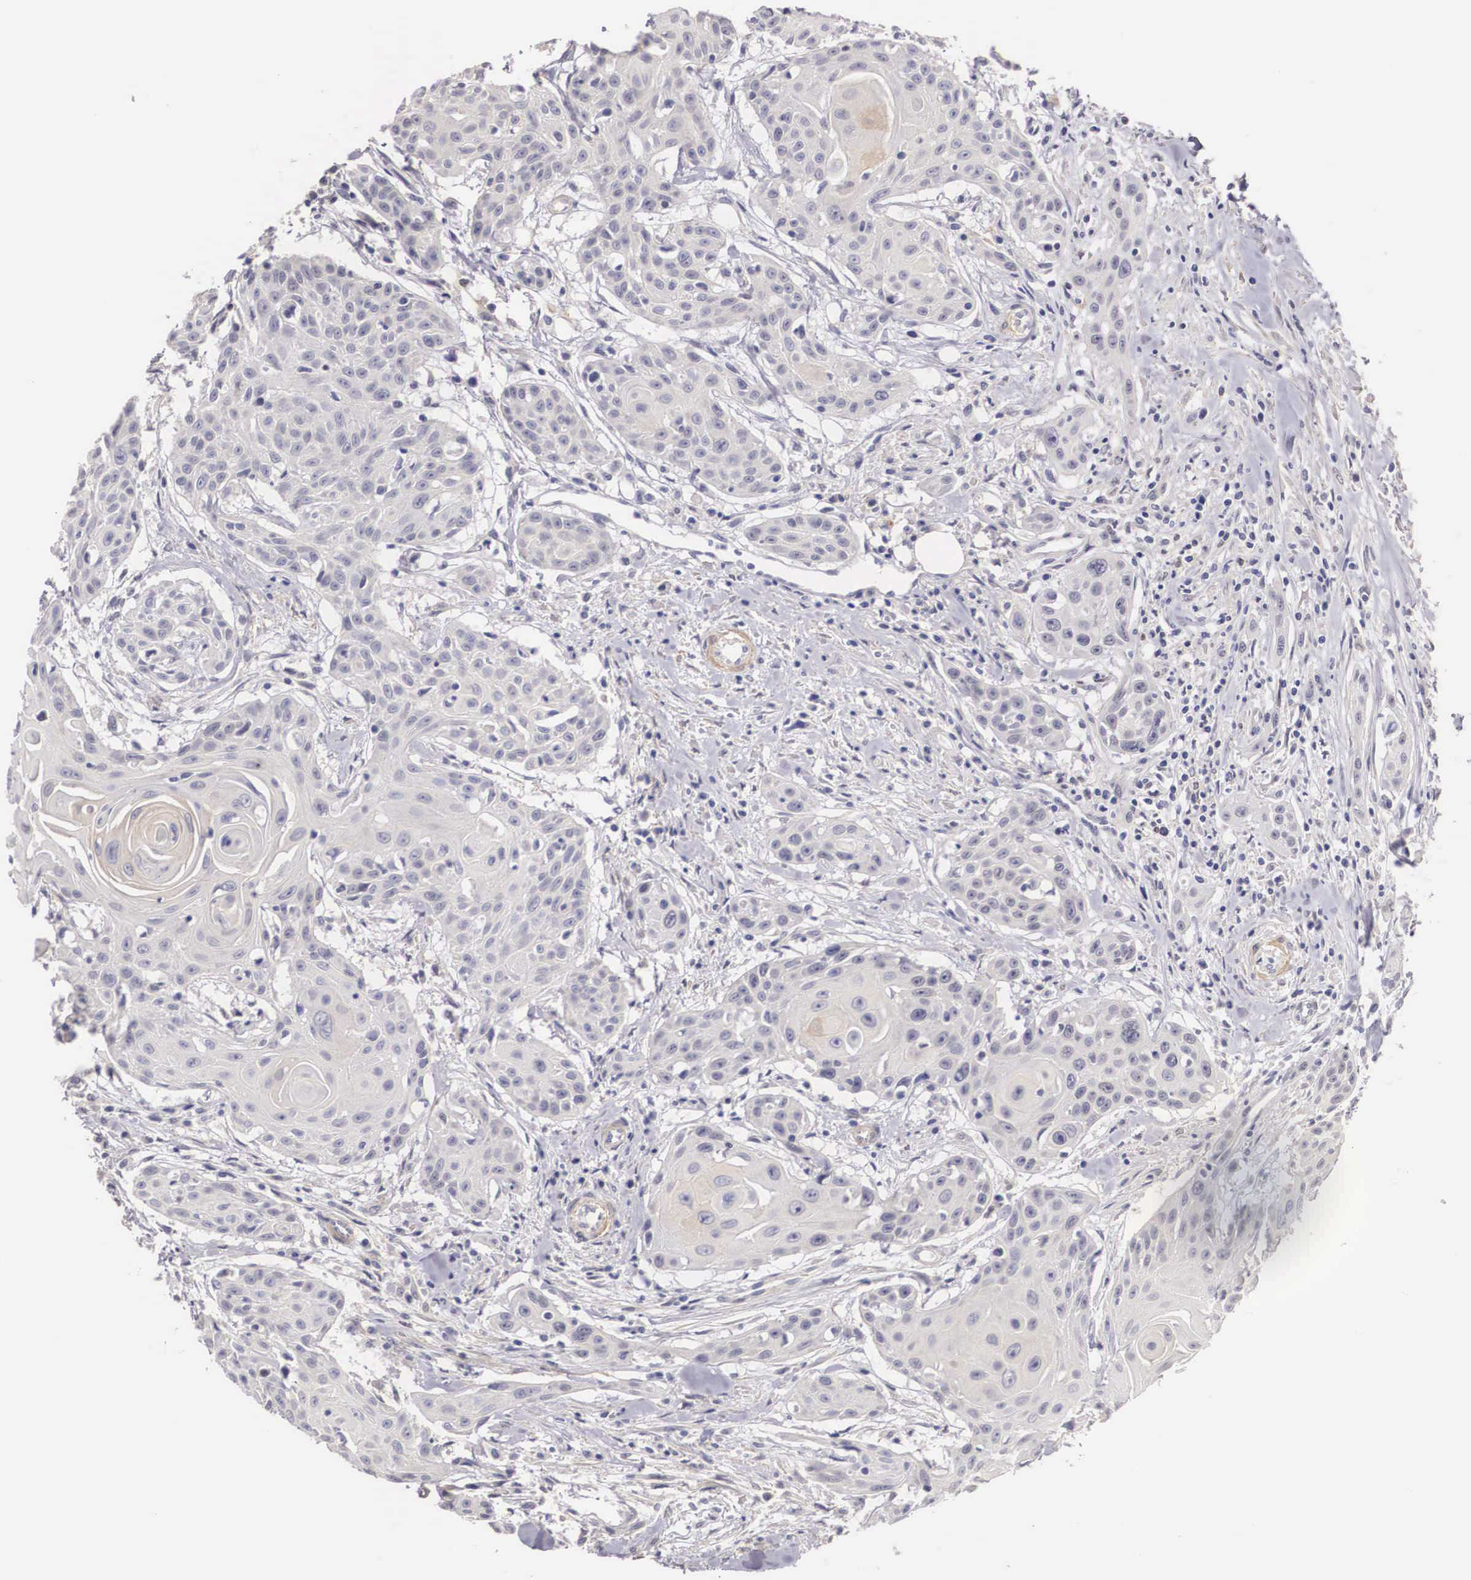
{"staining": {"intensity": "negative", "quantity": "none", "location": "none"}, "tissue": "head and neck cancer", "cell_type": "Tumor cells", "image_type": "cancer", "snomed": [{"axis": "morphology", "description": "Squamous cell carcinoma, NOS"}, {"axis": "morphology", "description": "Squamous cell carcinoma, metastatic, NOS"}, {"axis": "topography", "description": "Lymph node"}, {"axis": "topography", "description": "Salivary gland"}, {"axis": "topography", "description": "Head-Neck"}], "caption": "There is no significant positivity in tumor cells of squamous cell carcinoma (head and neck). Nuclei are stained in blue.", "gene": "ENOX2", "patient": {"sex": "female", "age": 74}}